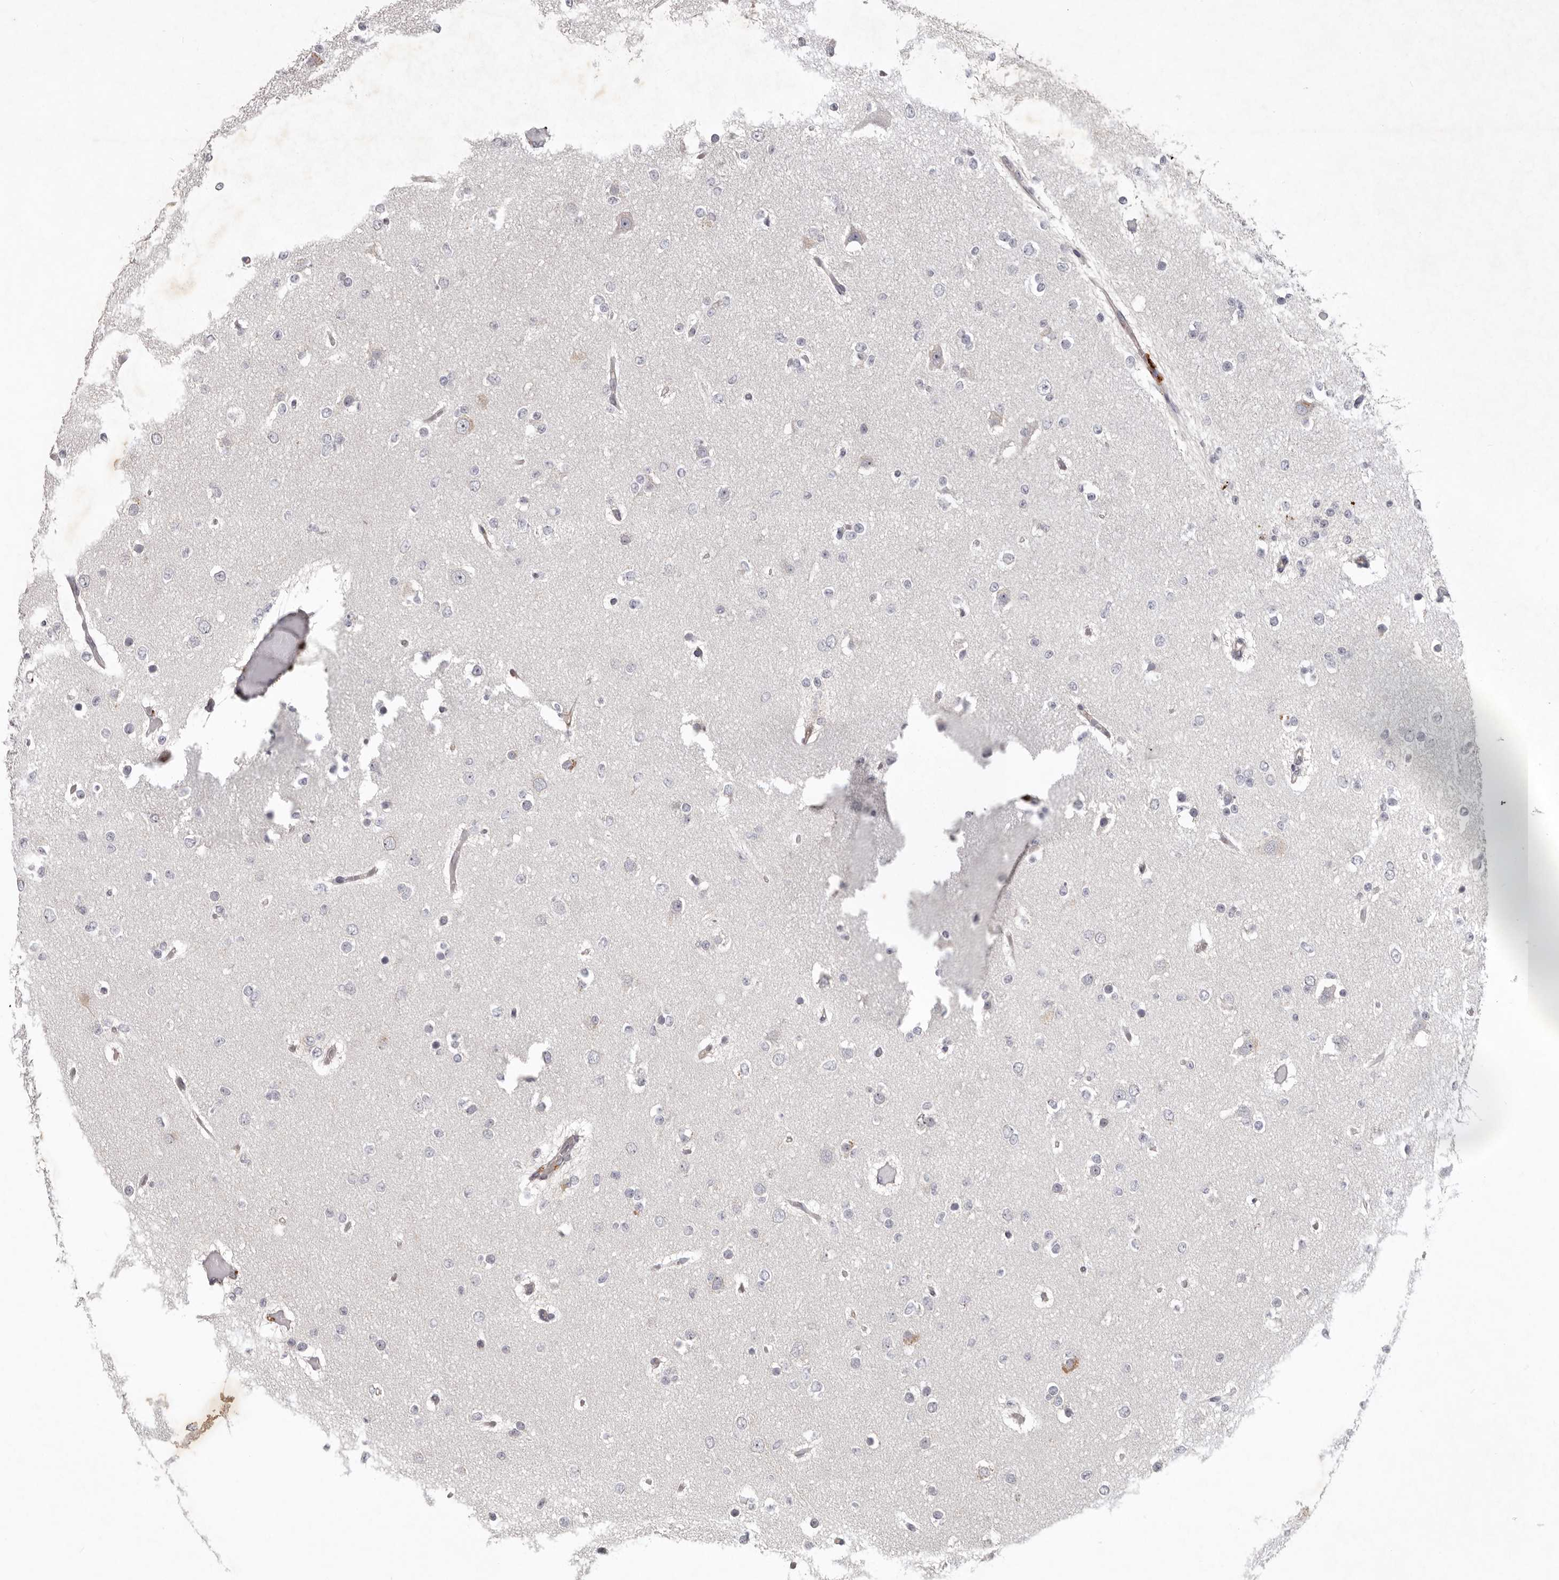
{"staining": {"intensity": "negative", "quantity": "none", "location": "none"}, "tissue": "glioma", "cell_type": "Tumor cells", "image_type": "cancer", "snomed": [{"axis": "morphology", "description": "Glioma, malignant, Low grade"}, {"axis": "topography", "description": "Brain"}], "caption": "Protein analysis of glioma demonstrates no significant positivity in tumor cells.", "gene": "CDCA8", "patient": {"sex": "female", "age": 22}}